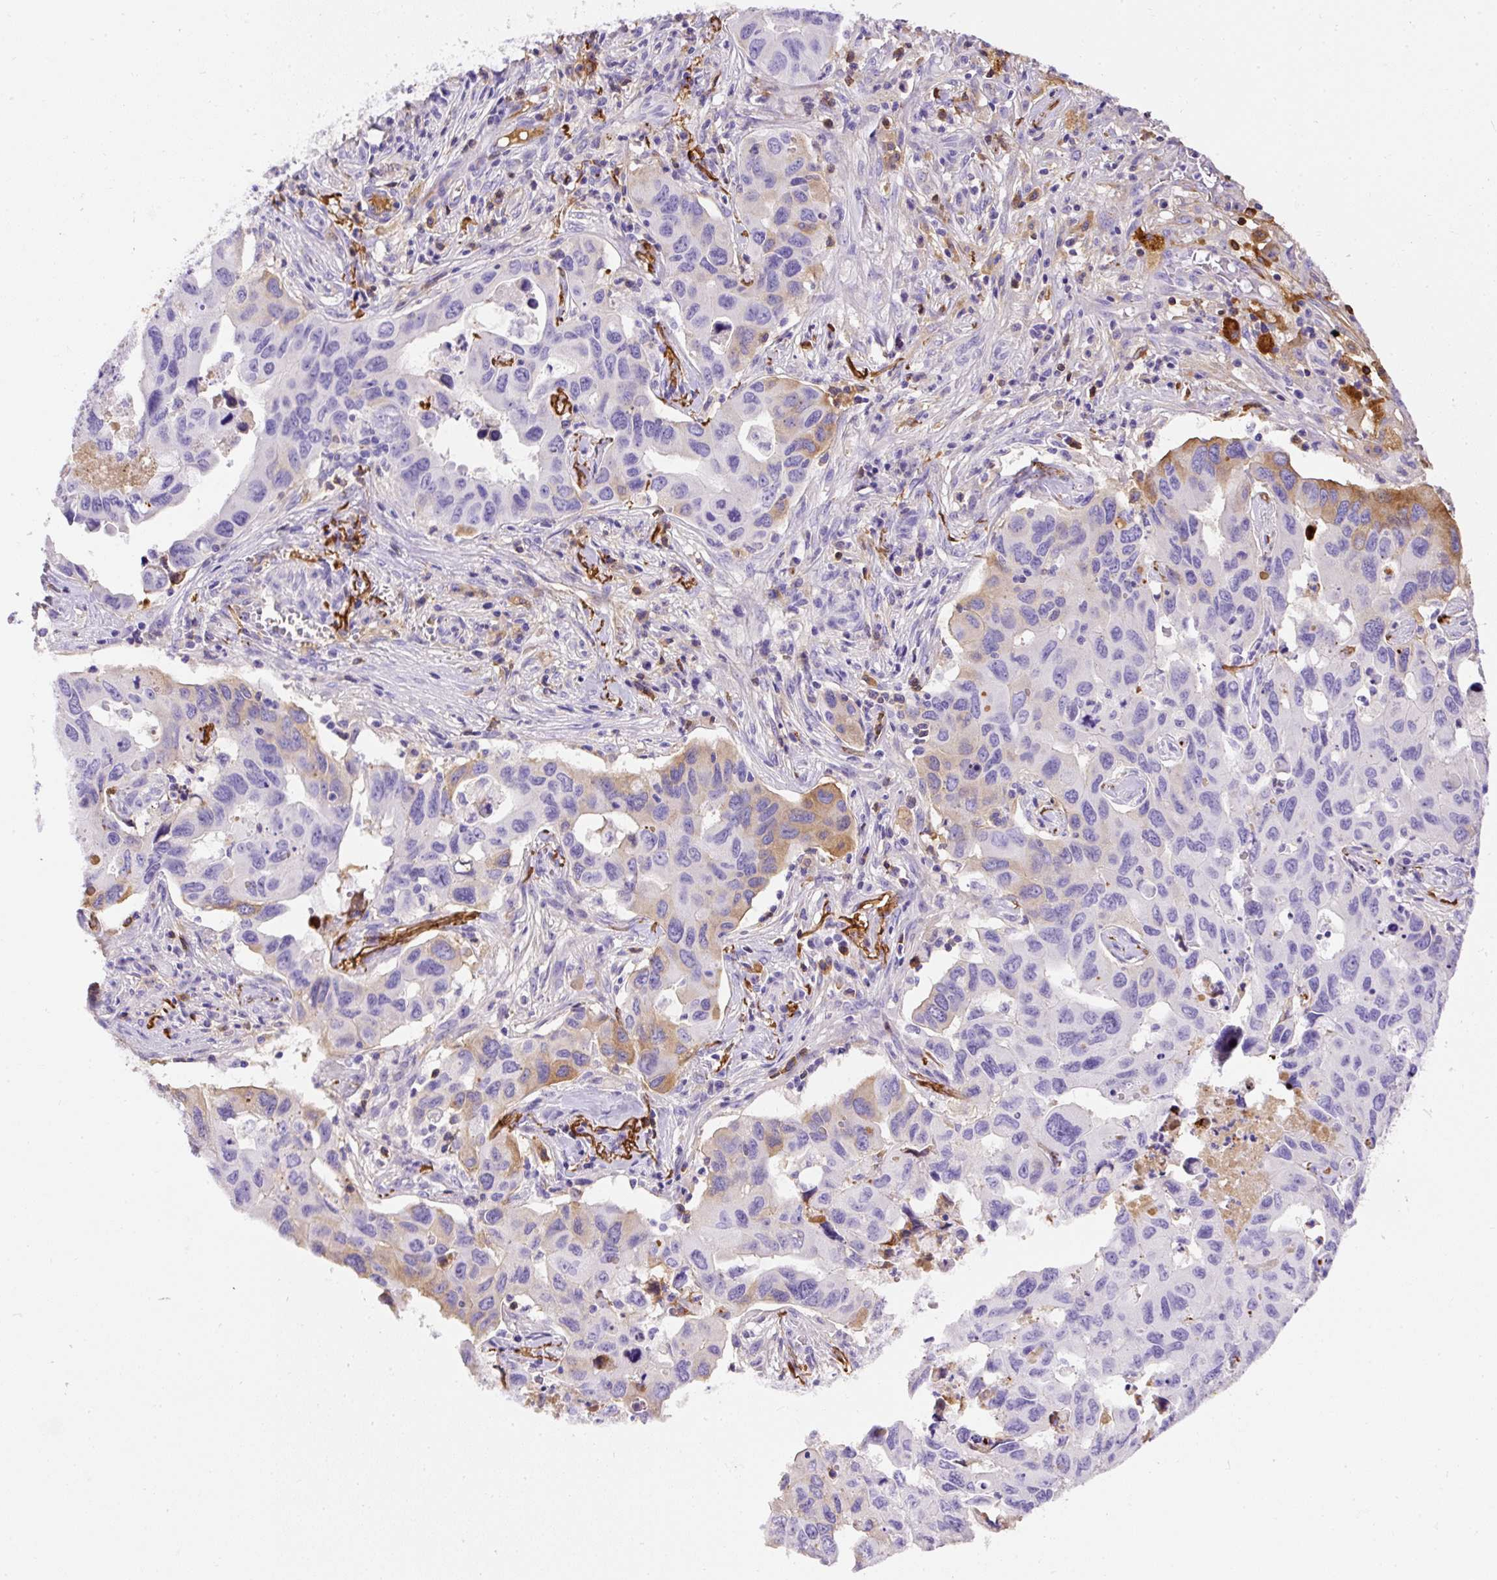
{"staining": {"intensity": "moderate", "quantity": "<25%", "location": "cytoplasmic/membranous"}, "tissue": "lung cancer", "cell_type": "Tumor cells", "image_type": "cancer", "snomed": [{"axis": "morphology", "description": "Adenocarcinoma, NOS"}, {"axis": "topography", "description": "Lung"}], "caption": "Tumor cells display low levels of moderate cytoplasmic/membranous positivity in about <25% of cells in human adenocarcinoma (lung).", "gene": "APCS", "patient": {"sex": "male", "age": 64}}